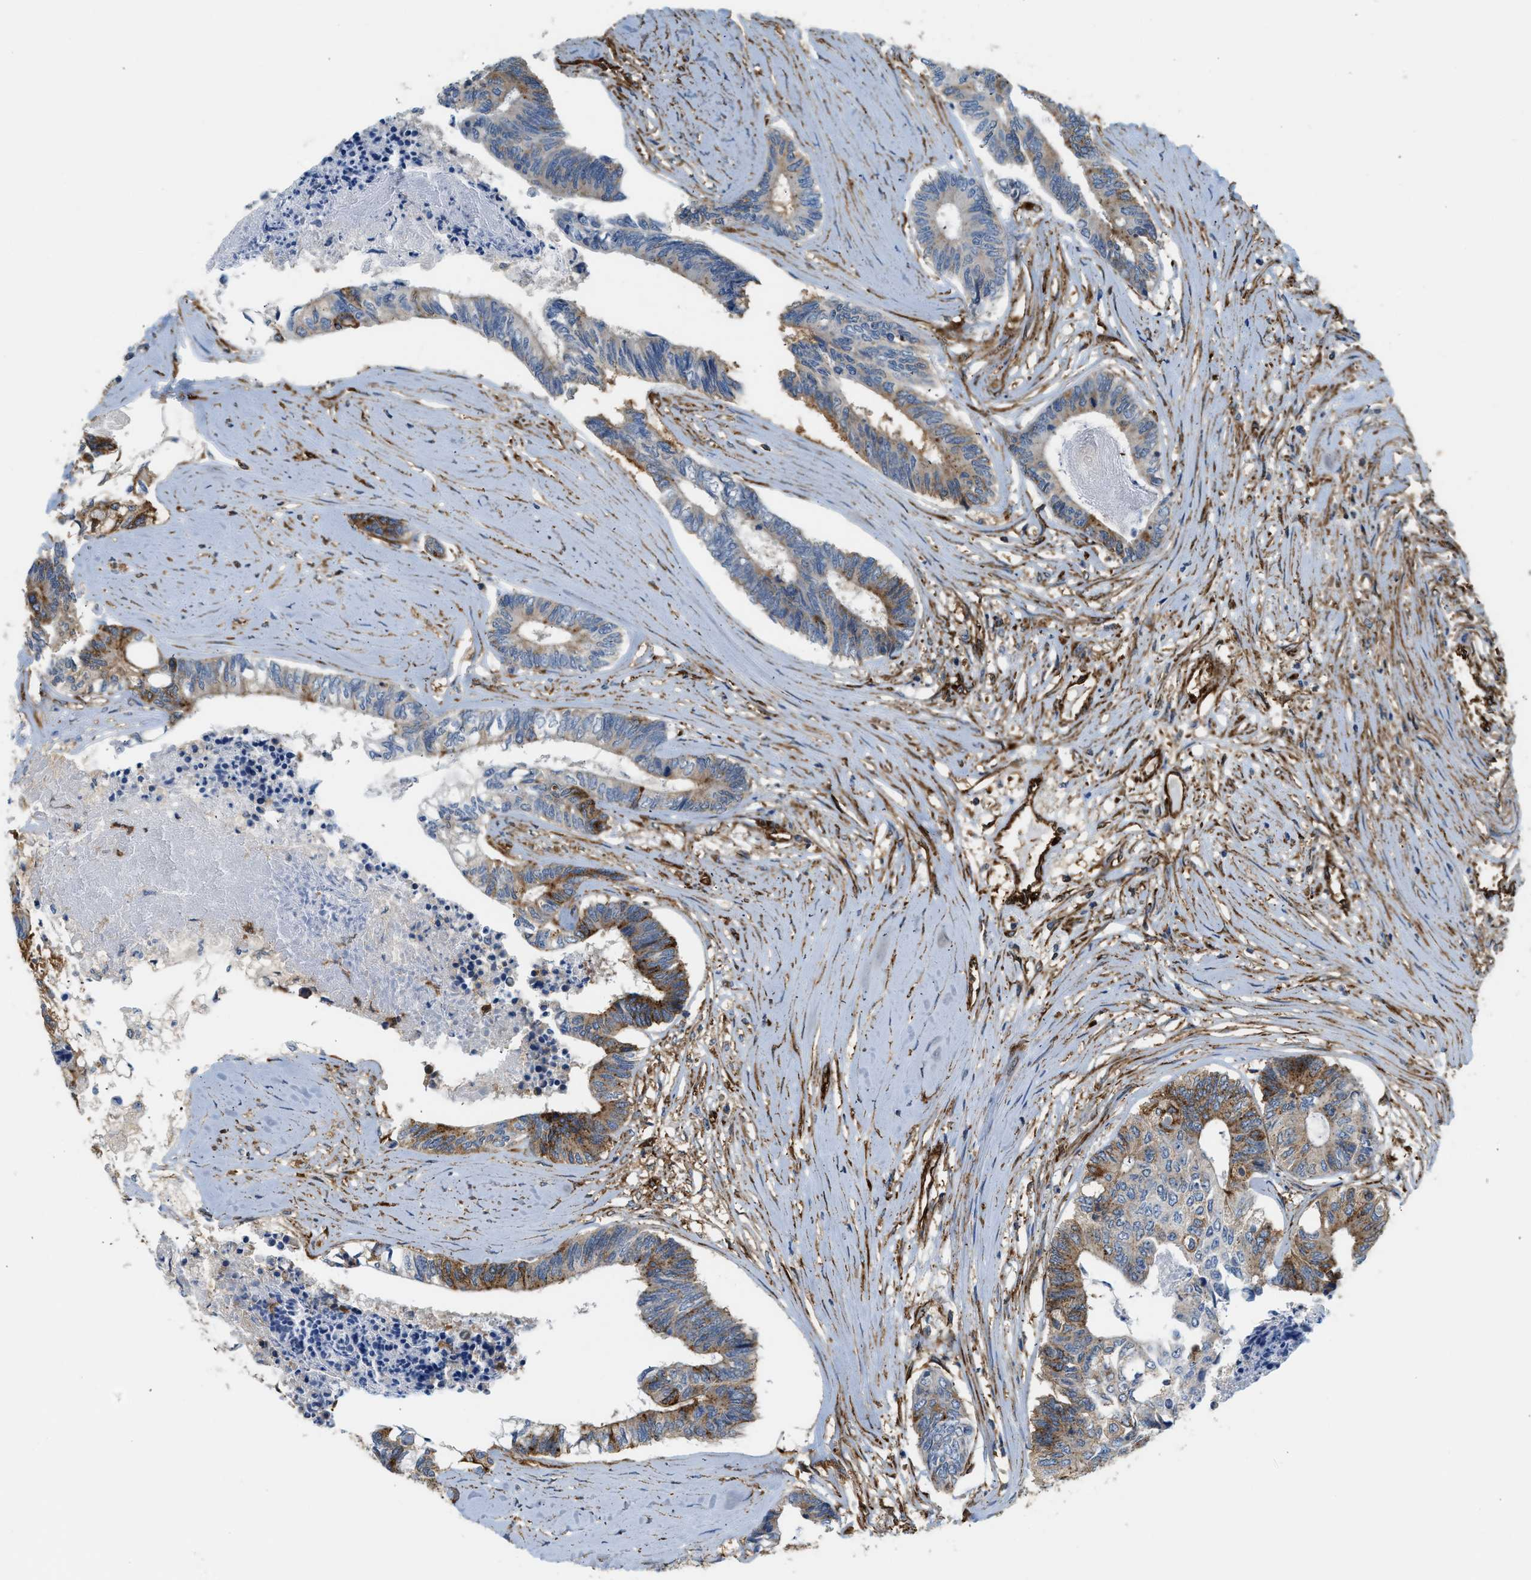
{"staining": {"intensity": "moderate", "quantity": "<25%", "location": "cytoplasmic/membranous"}, "tissue": "colorectal cancer", "cell_type": "Tumor cells", "image_type": "cancer", "snomed": [{"axis": "morphology", "description": "Adenocarcinoma, NOS"}, {"axis": "topography", "description": "Rectum"}], "caption": "Tumor cells demonstrate low levels of moderate cytoplasmic/membranous staining in approximately <25% of cells in colorectal cancer (adenocarcinoma).", "gene": "HIP1", "patient": {"sex": "male", "age": 63}}